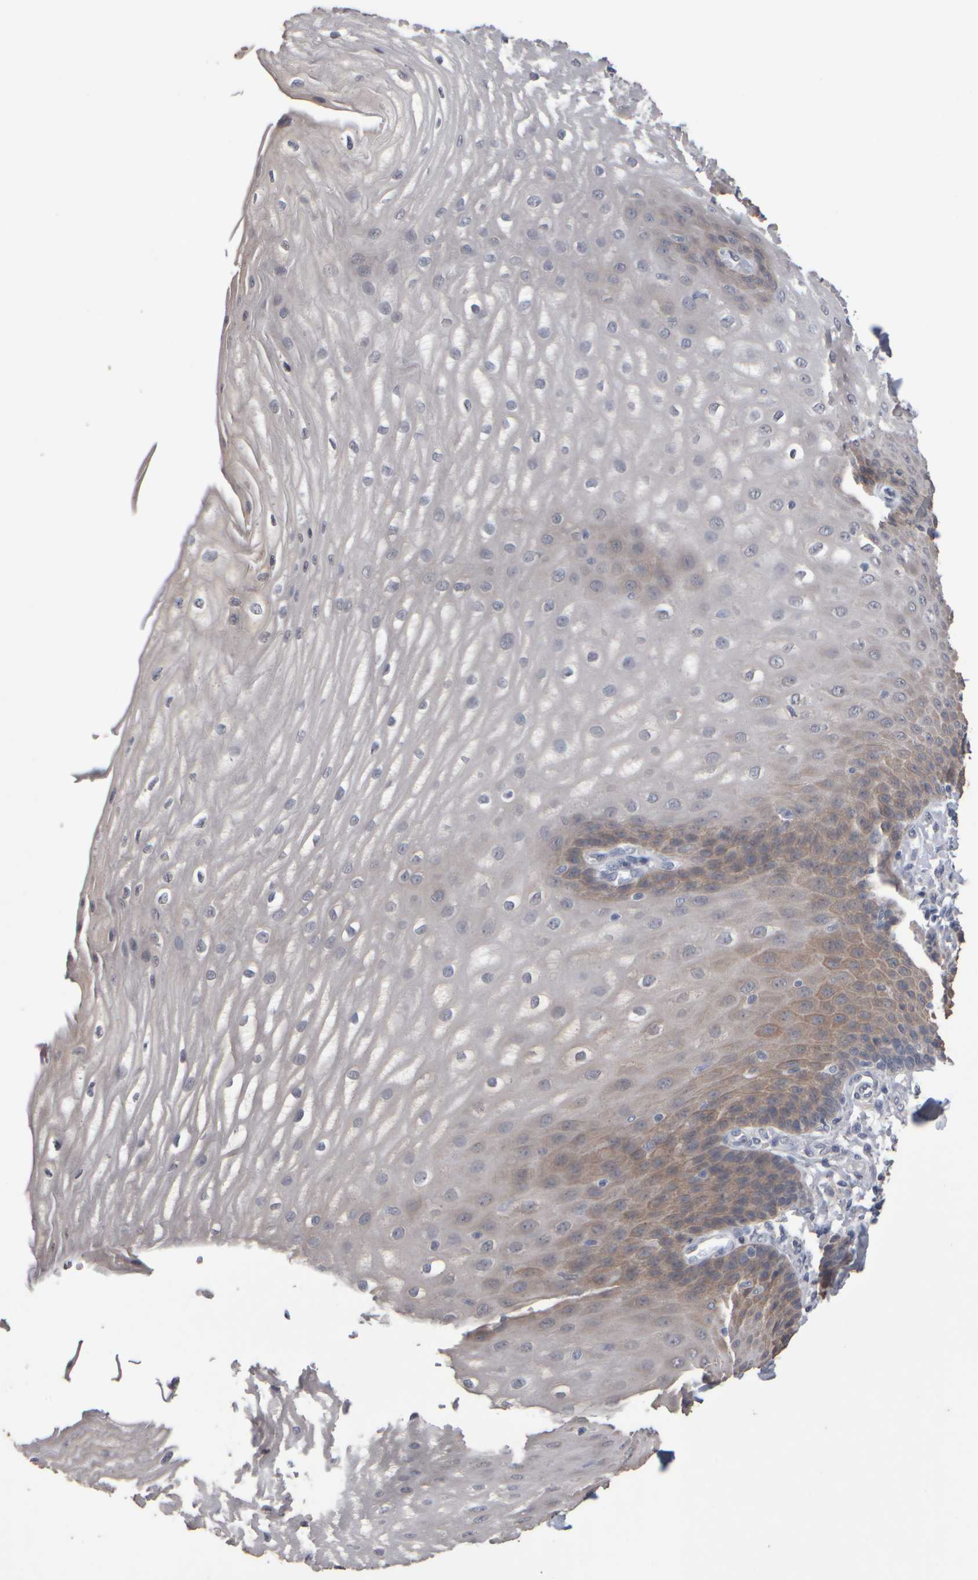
{"staining": {"intensity": "weak", "quantity": "25%-75%", "location": "cytoplasmic/membranous"}, "tissue": "esophagus", "cell_type": "Squamous epithelial cells", "image_type": "normal", "snomed": [{"axis": "morphology", "description": "Normal tissue, NOS"}, {"axis": "topography", "description": "Esophagus"}], "caption": "Immunohistochemical staining of unremarkable human esophagus displays 25%-75% levels of weak cytoplasmic/membranous protein staining in about 25%-75% of squamous epithelial cells.", "gene": "EPHX2", "patient": {"sex": "male", "age": 54}}